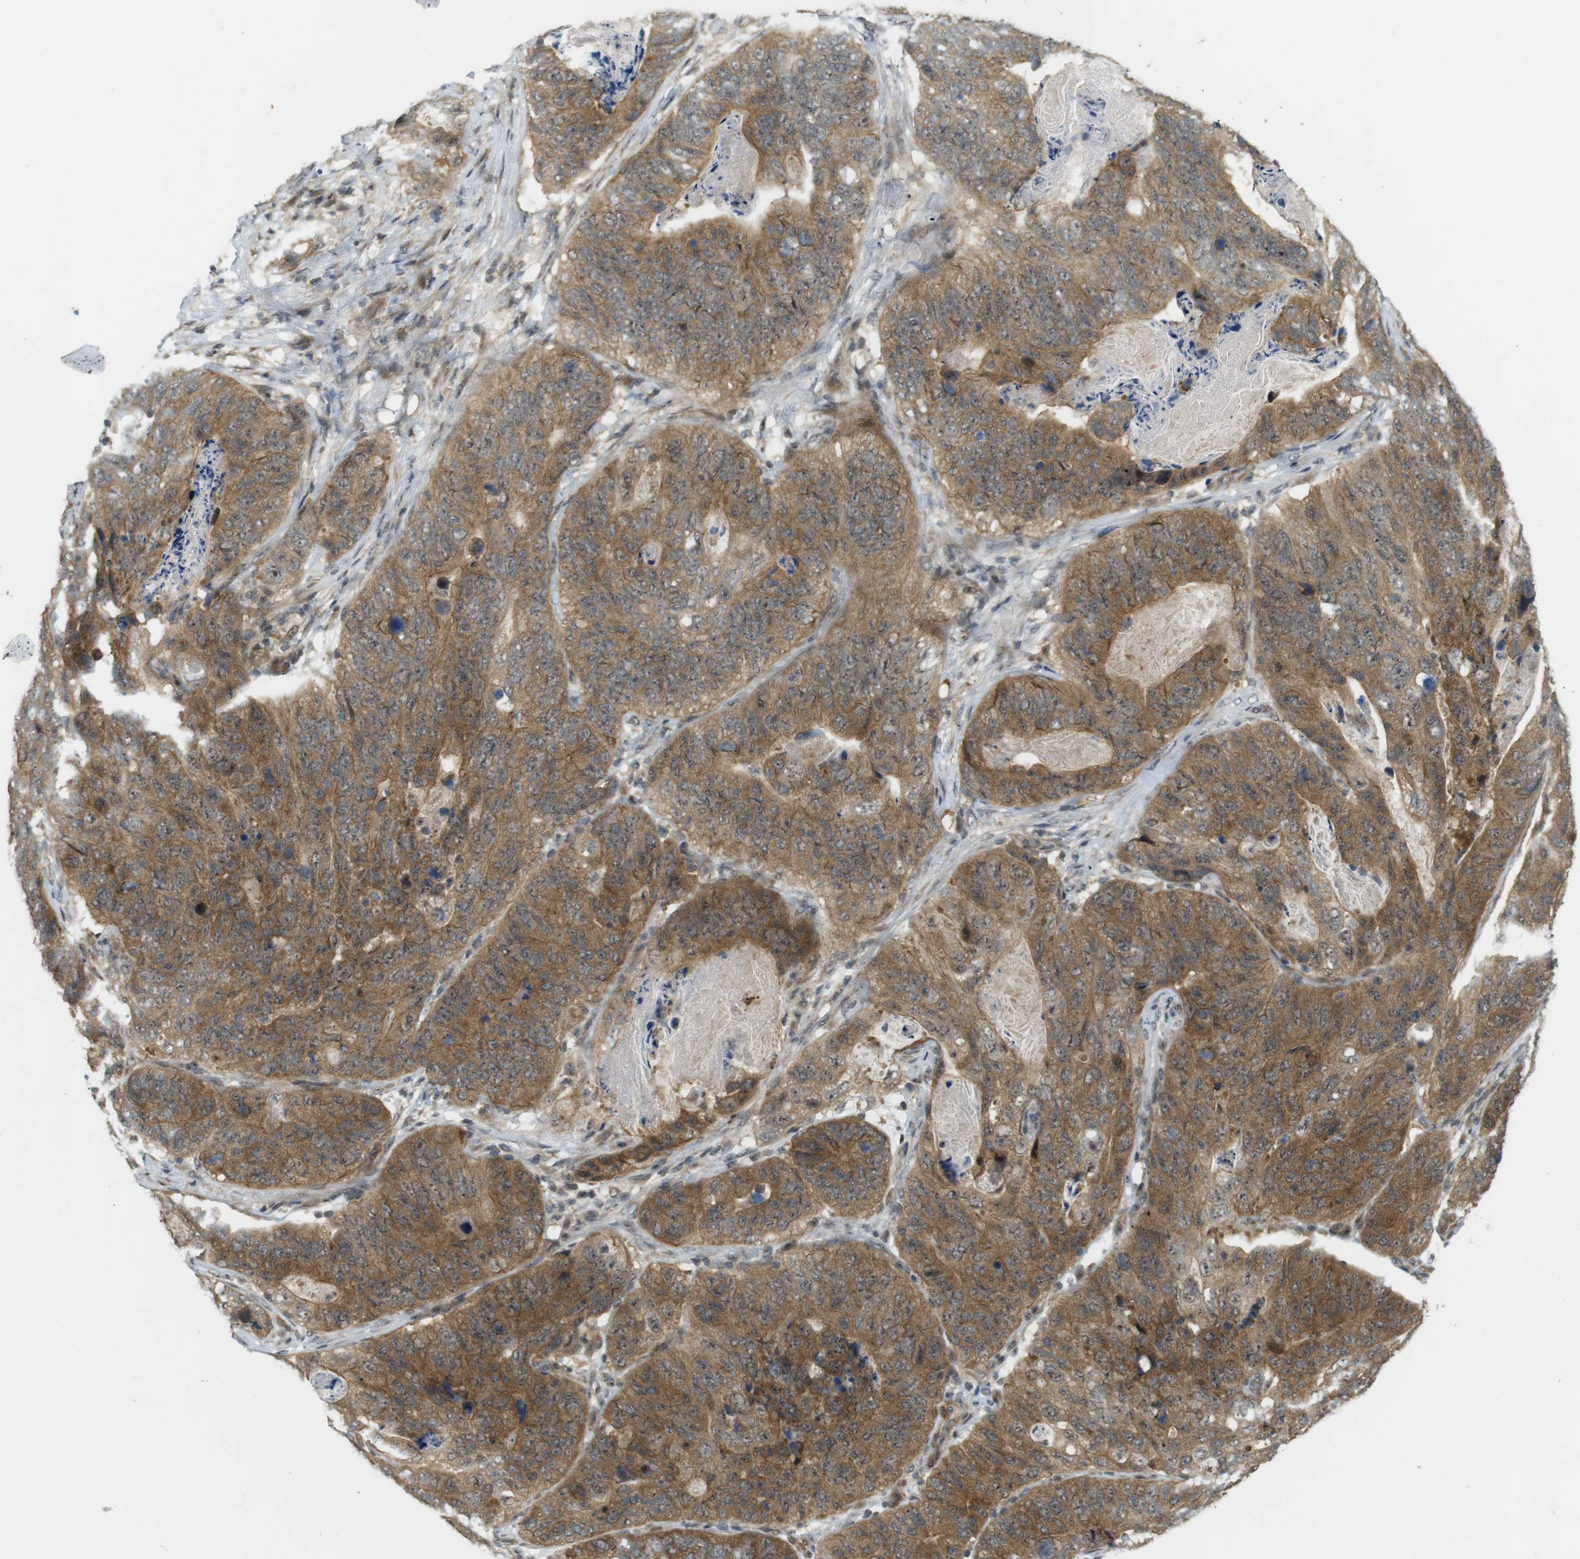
{"staining": {"intensity": "moderate", "quantity": ">75%", "location": "cytoplasmic/membranous,nuclear"}, "tissue": "stomach cancer", "cell_type": "Tumor cells", "image_type": "cancer", "snomed": [{"axis": "morphology", "description": "Adenocarcinoma, NOS"}, {"axis": "topography", "description": "Stomach"}], "caption": "The micrograph reveals a brown stain indicating the presence of a protein in the cytoplasmic/membranous and nuclear of tumor cells in stomach cancer (adenocarcinoma).", "gene": "TMX3", "patient": {"sex": "female", "age": 89}}